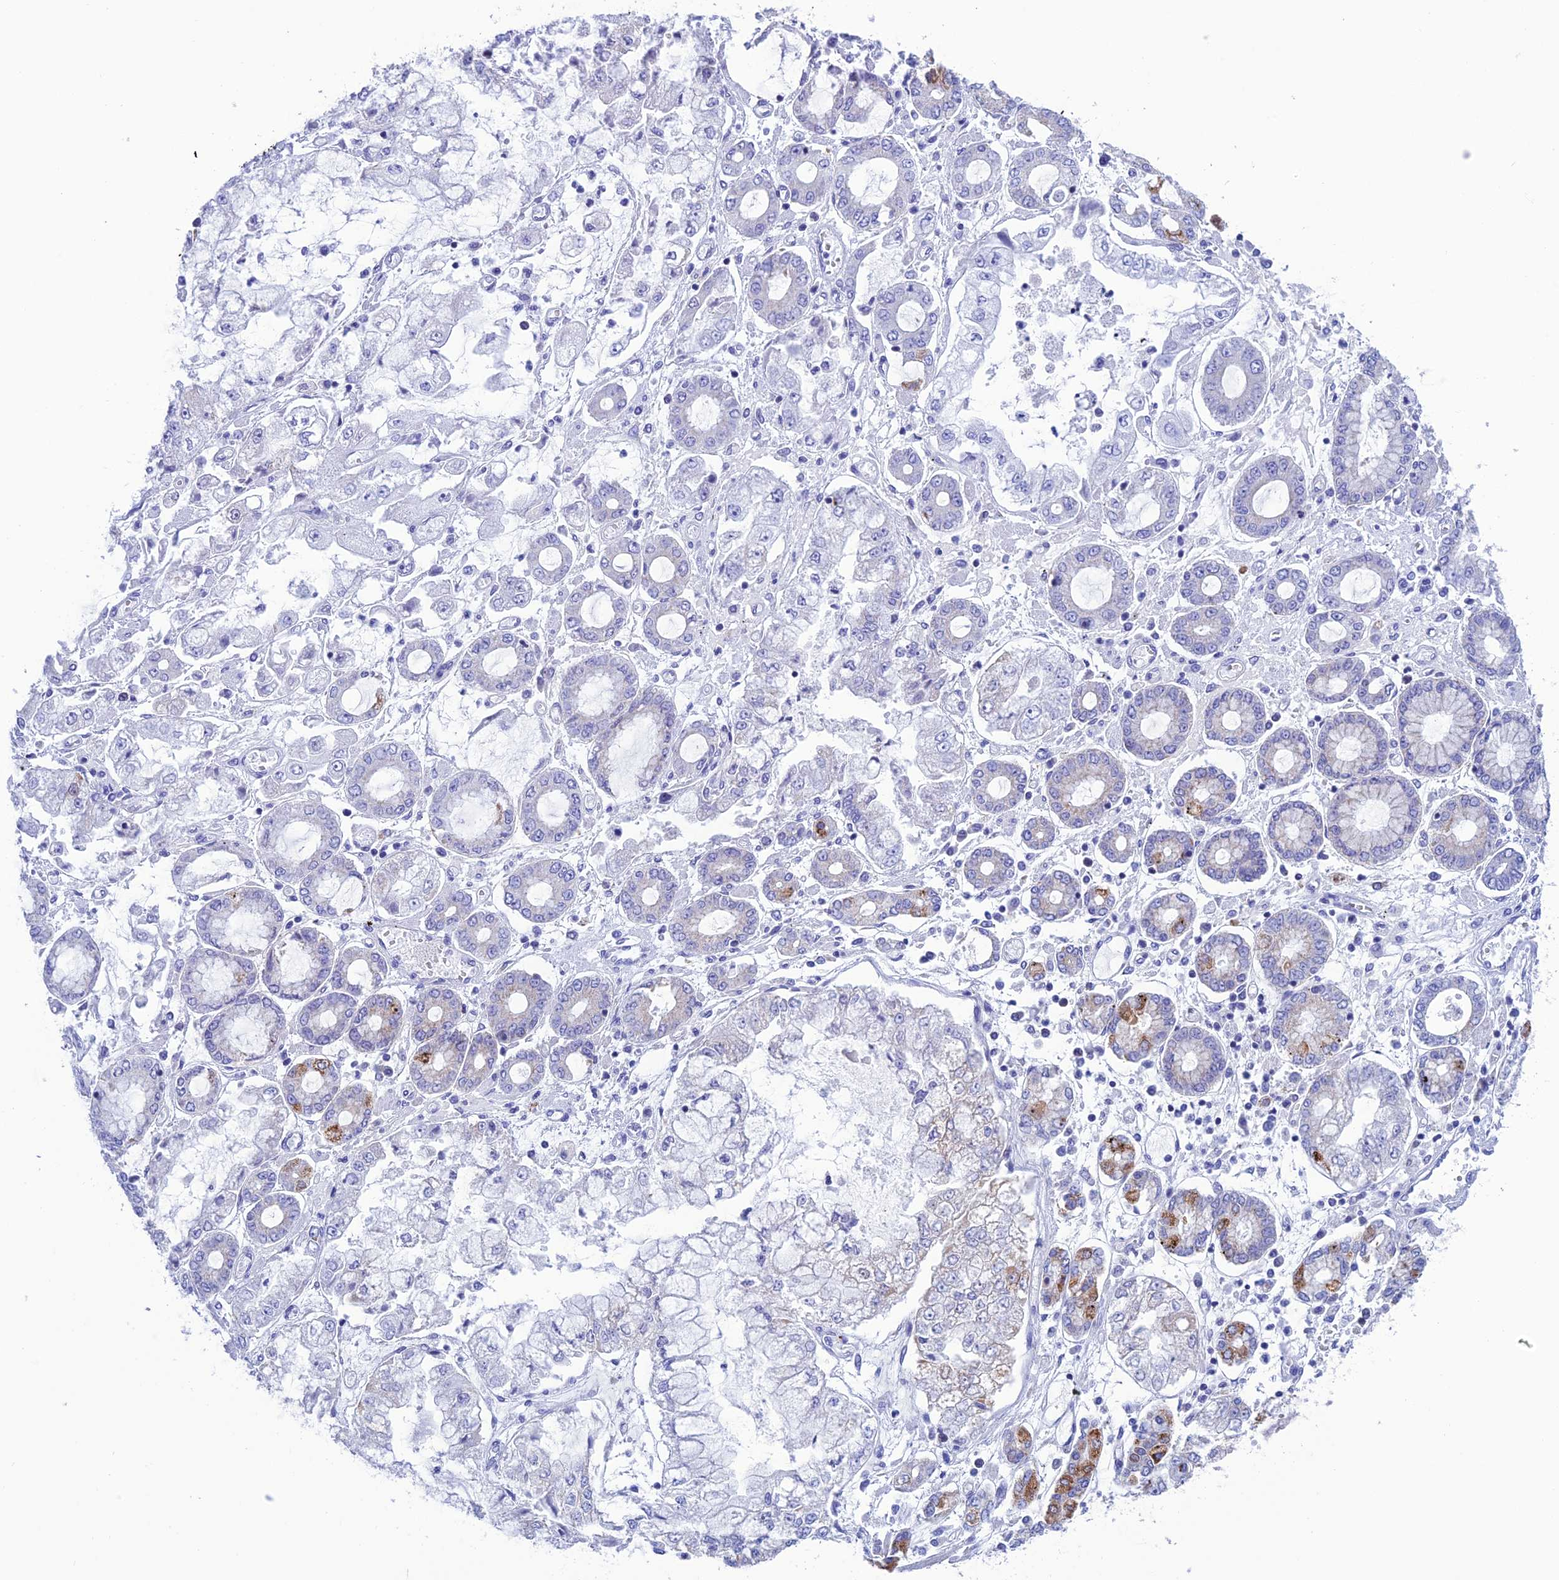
{"staining": {"intensity": "negative", "quantity": "none", "location": "none"}, "tissue": "stomach cancer", "cell_type": "Tumor cells", "image_type": "cancer", "snomed": [{"axis": "morphology", "description": "Adenocarcinoma, NOS"}, {"axis": "topography", "description": "Stomach"}], "caption": "A high-resolution micrograph shows immunohistochemistry staining of adenocarcinoma (stomach), which shows no significant staining in tumor cells.", "gene": "NXPE4", "patient": {"sex": "male", "age": 76}}